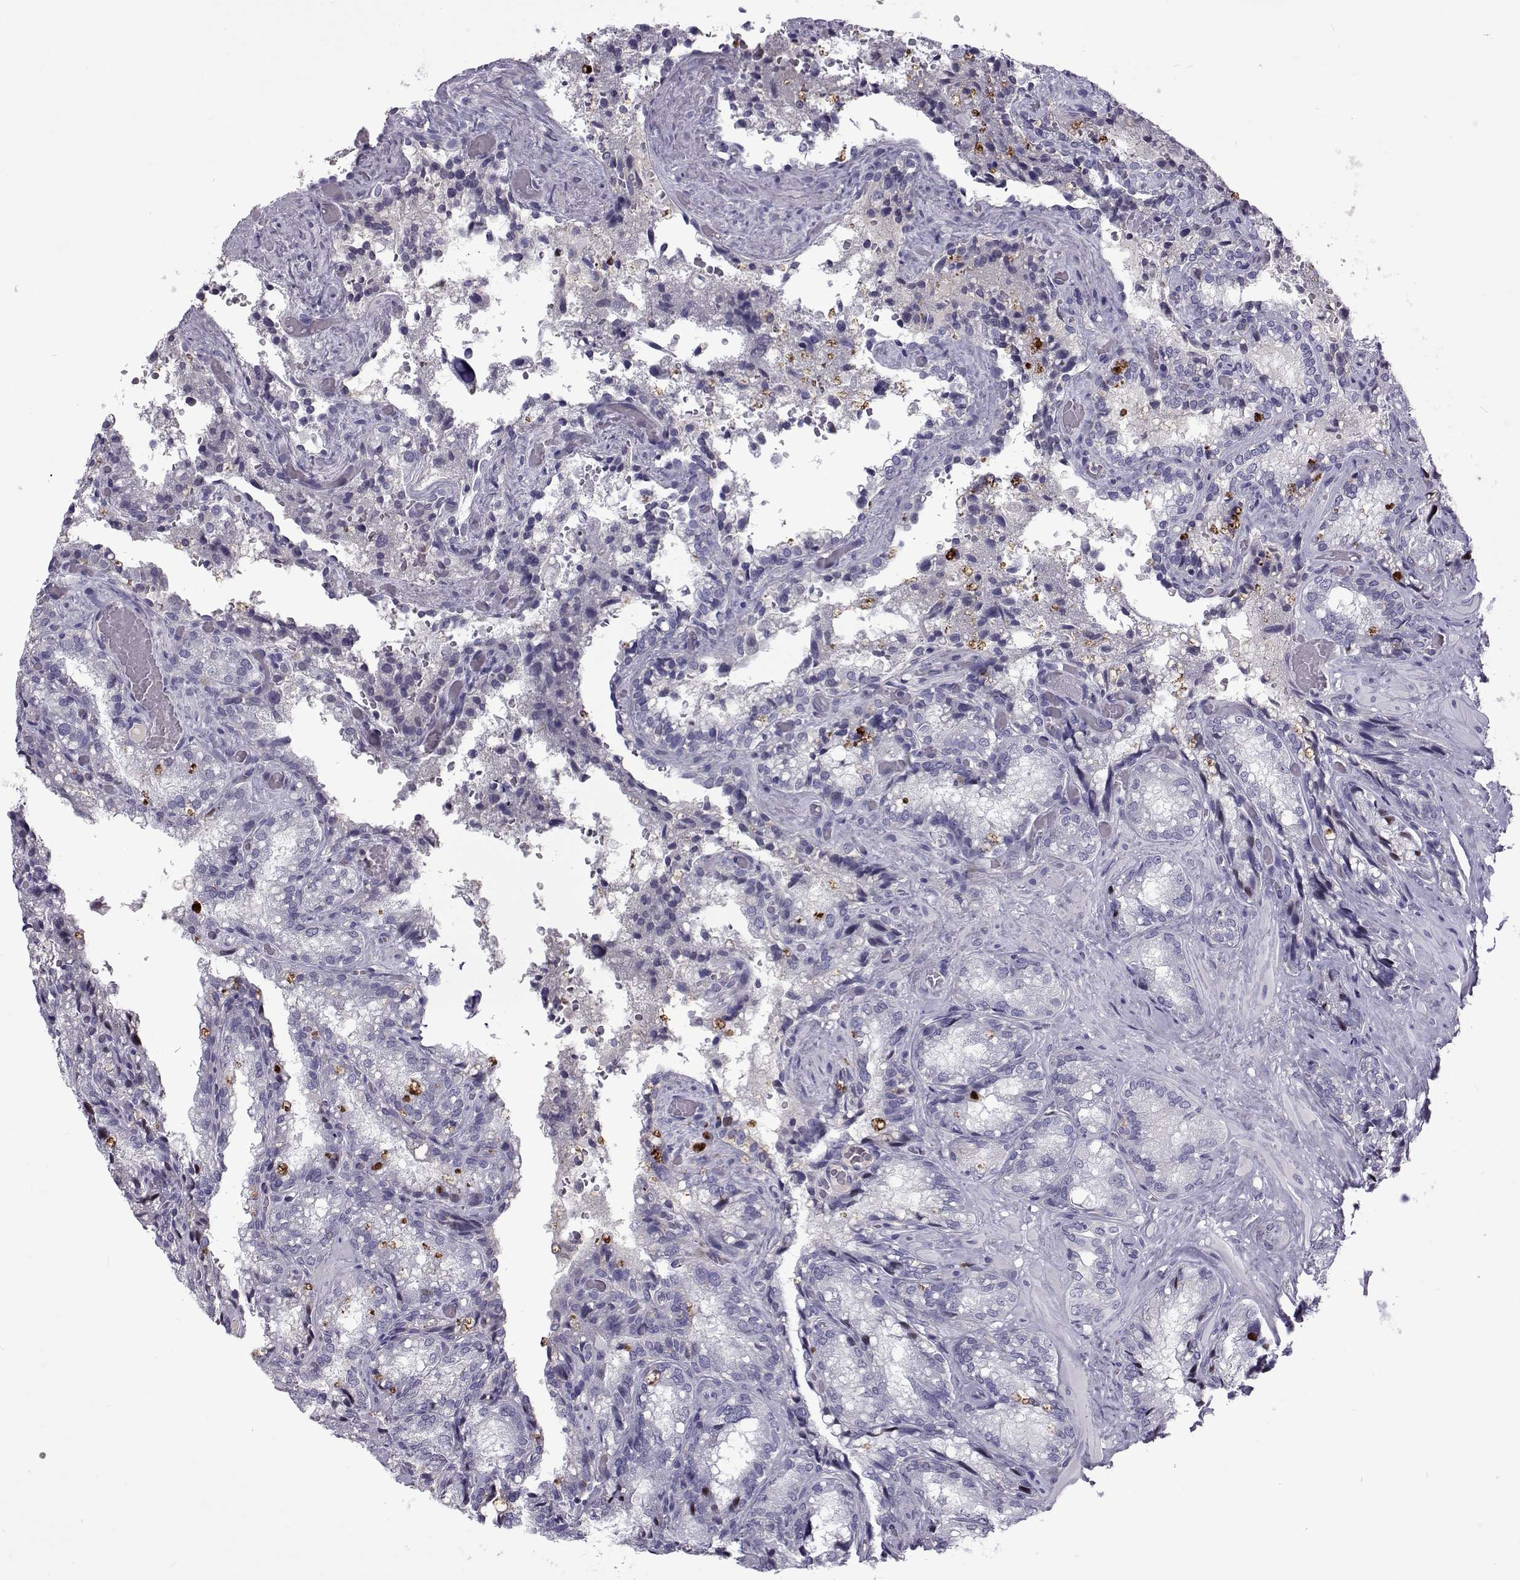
{"staining": {"intensity": "negative", "quantity": "none", "location": "none"}, "tissue": "seminal vesicle", "cell_type": "Glandular cells", "image_type": "normal", "snomed": [{"axis": "morphology", "description": "Normal tissue, NOS"}, {"axis": "topography", "description": "Seminal veicle"}], "caption": "DAB immunohistochemical staining of normal human seminal vesicle shows no significant staining in glandular cells.", "gene": "TCF15", "patient": {"sex": "male", "age": 57}}